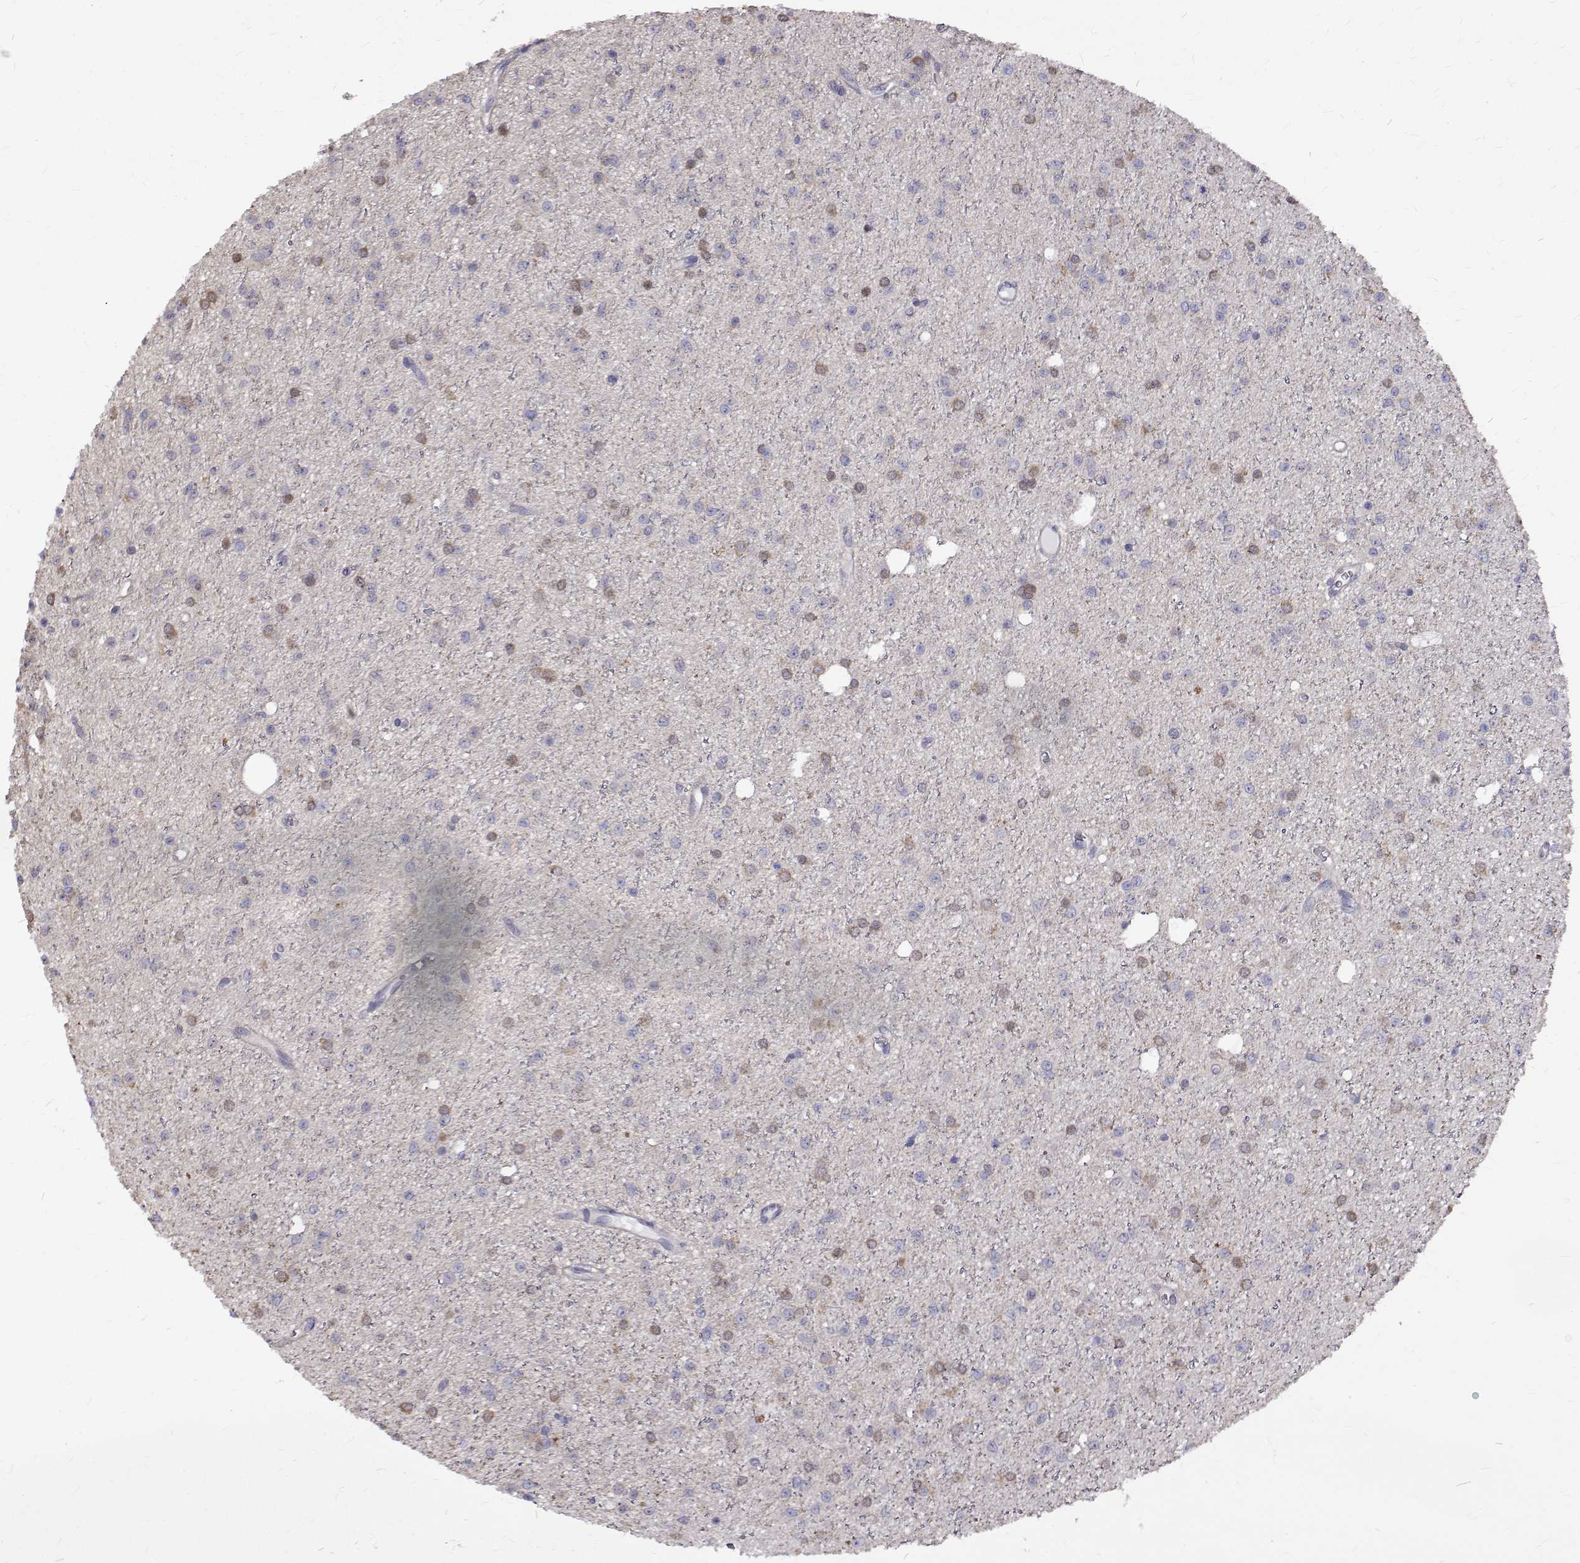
{"staining": {"intensity": "negative", "quantity": "none", "location": "none"}, "tissue": "glioma", "cell_type": "Tumor cells", "image_type": "cancer", "snomed": [{"axis": "morphology", "description": "Glioma, malignant, Low grade"}, {"axis": "topography", "description": "Brain"}], "caption": "Immunohistochemistry (IHC) histopathology image of neoplastic tissue: low-grade glioma (malignant) stained with DAB displays no significant protein expression in tumor cells.", "gene": "PADI1", "patient": {"sex": "male", "age": 27}}